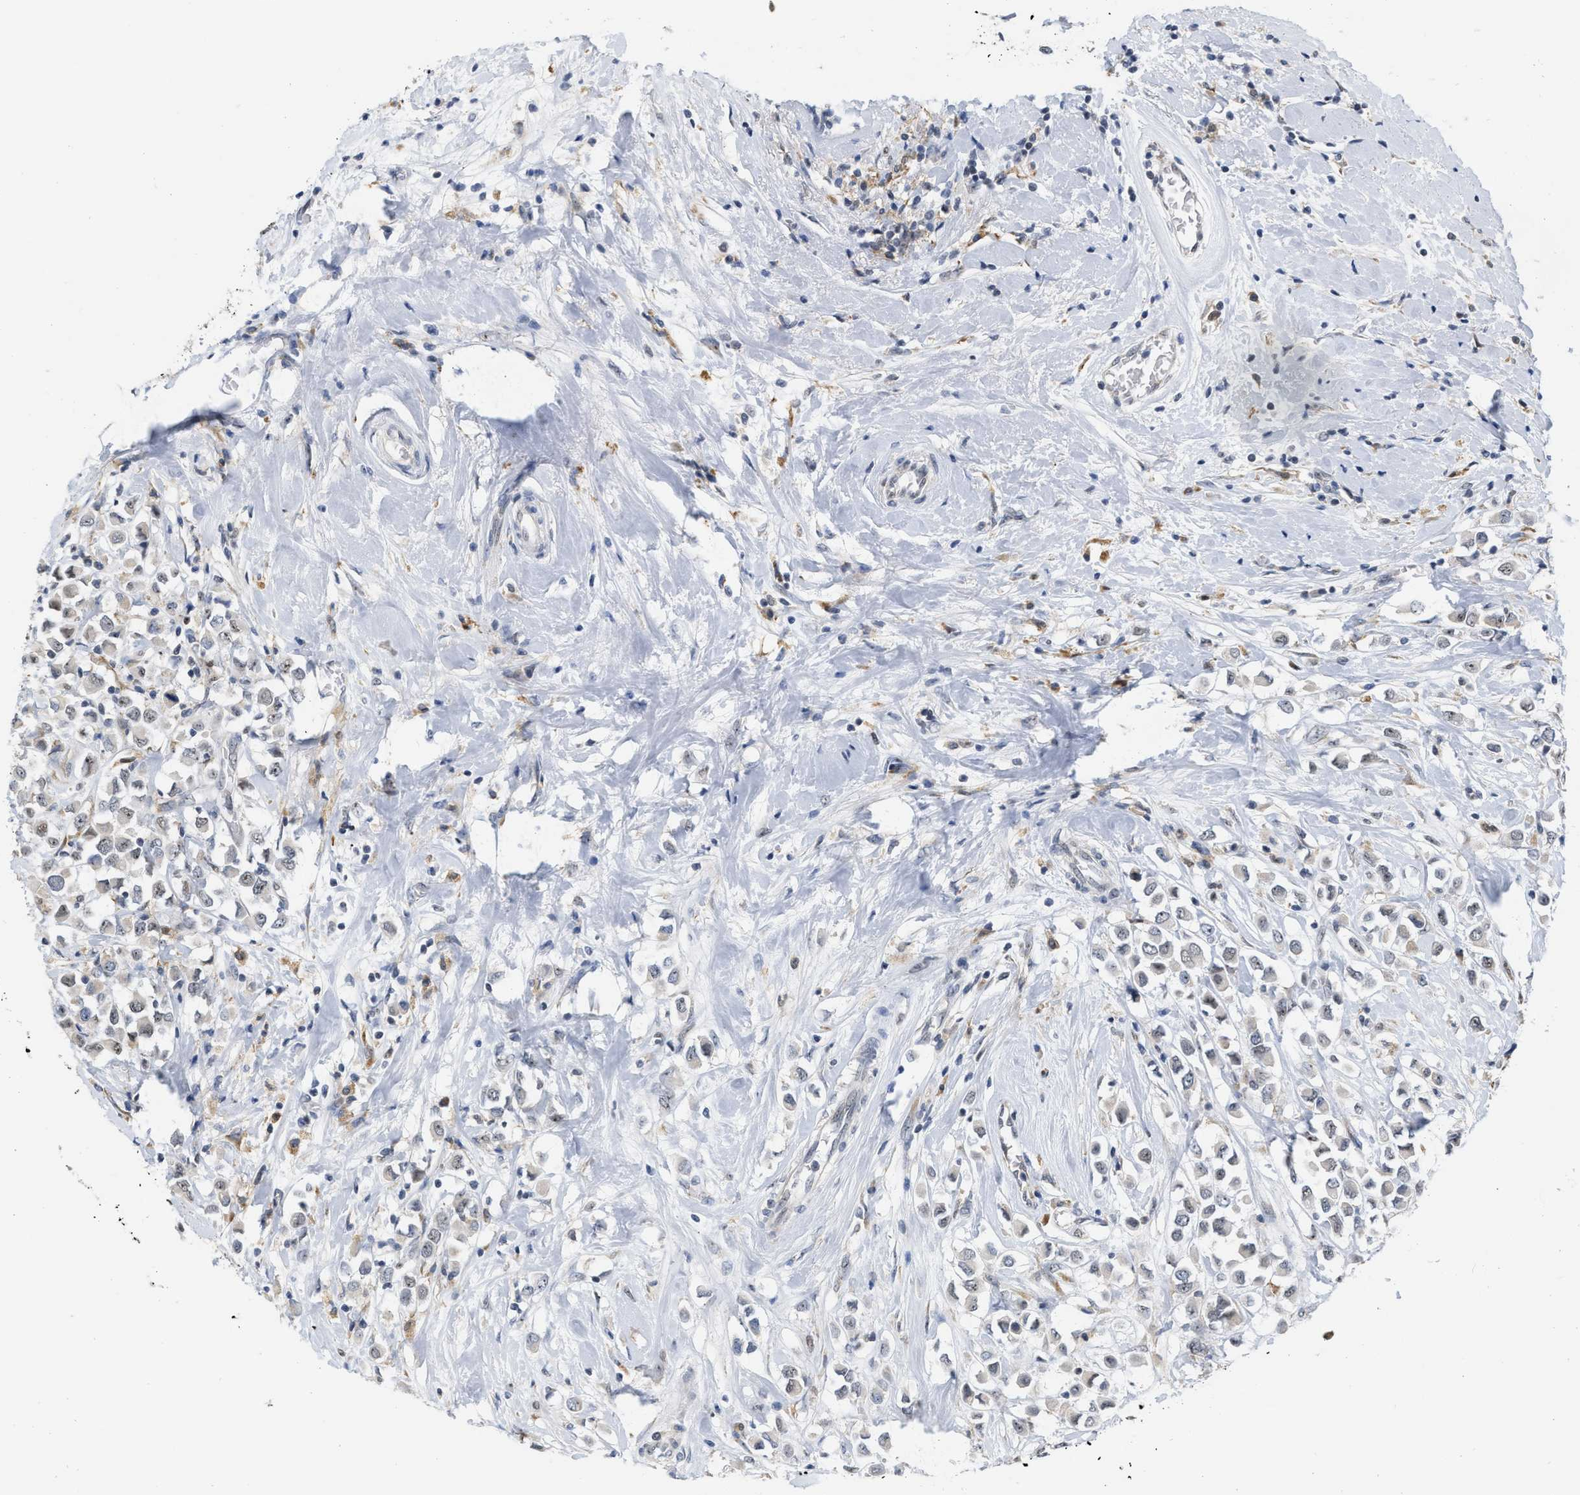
{"staining": {"intensity": "weak", "quantity": "25%-75%", "location": "nuclear"}, "tissue": "breast cancer", "cell_type": "Tumor cells", "image_type": "cancer", "snomed": [{"axis": "morphology", "description": "Duct carcinoma"}, {"axis": "topography", "description": "Breast"}], "caption": "Immunohistochemistry (IHC) (DAB (3,3'-diaminobenzidine)) staining of human breast cancer exhibits weak nuclear protein positivity in approximately 25%-75% of tumor cells.", "gene": "ELAC2", "patient": {"sex": "female", "age": 61}}